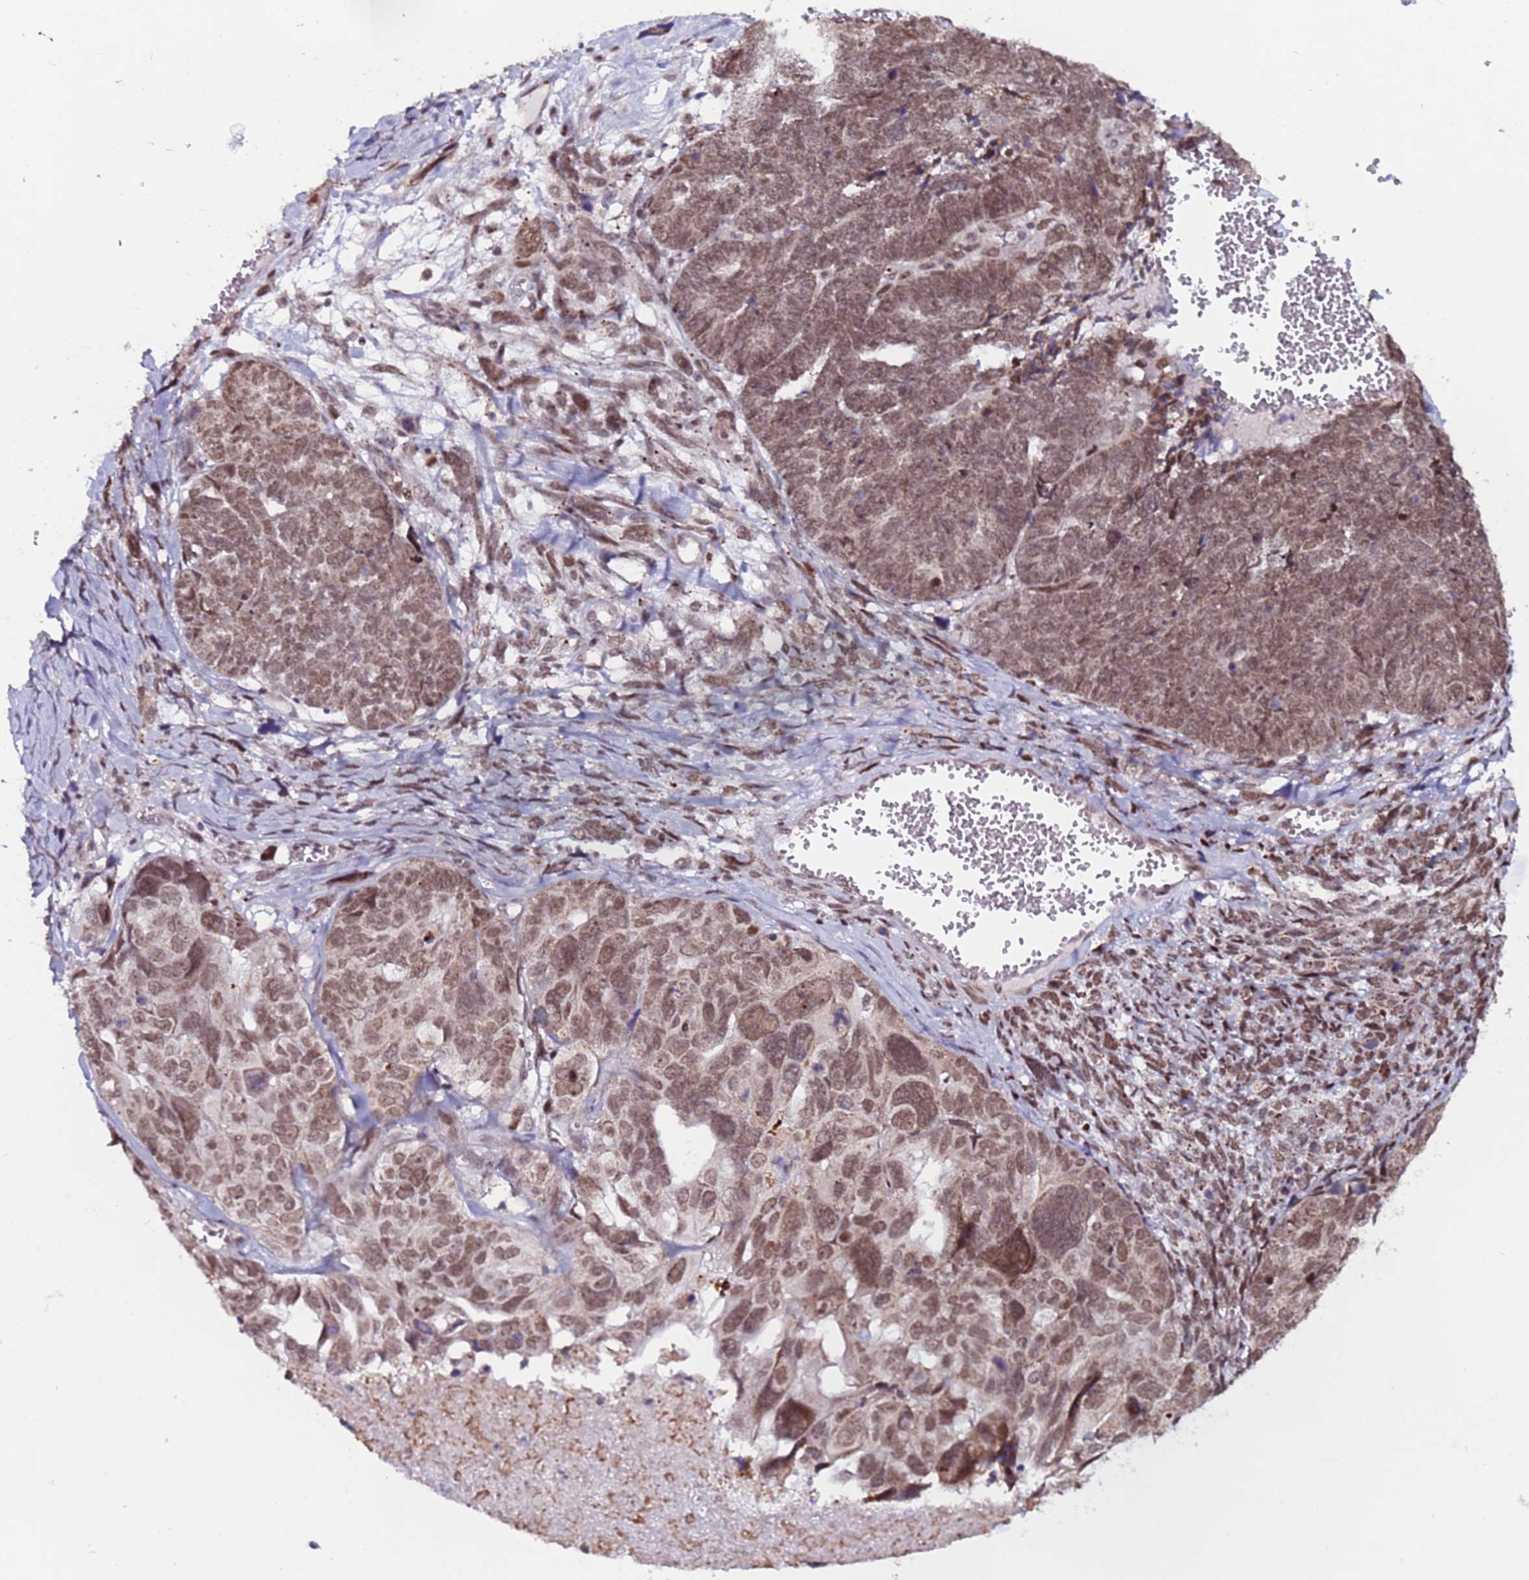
{"staining": {"intensity": "moderate", "quantity": ">75%", "location": "nuclear"}, "tissue": "ovarian cancer", "cell_type": "Tumor cells", "image_type": "cancer", "snomed": [{"axis": "morphology", "description": "Cystadenocarcinoma, serous, NOS"}, {"axis": "topography", "description": "Ovary"}], "caption": "A medium amount of moderate nuclear staining is identified in approximately >75% of tumor cells in ovarian cancer (serous cystadenocarcinoma) tissue. (DAB (3,3'-diaminobenzidine) IHC, brown staining for protein, blue staining for nuclei).", "gene": "PPM1H", "patient": {"sex": "female", "age": 79}}